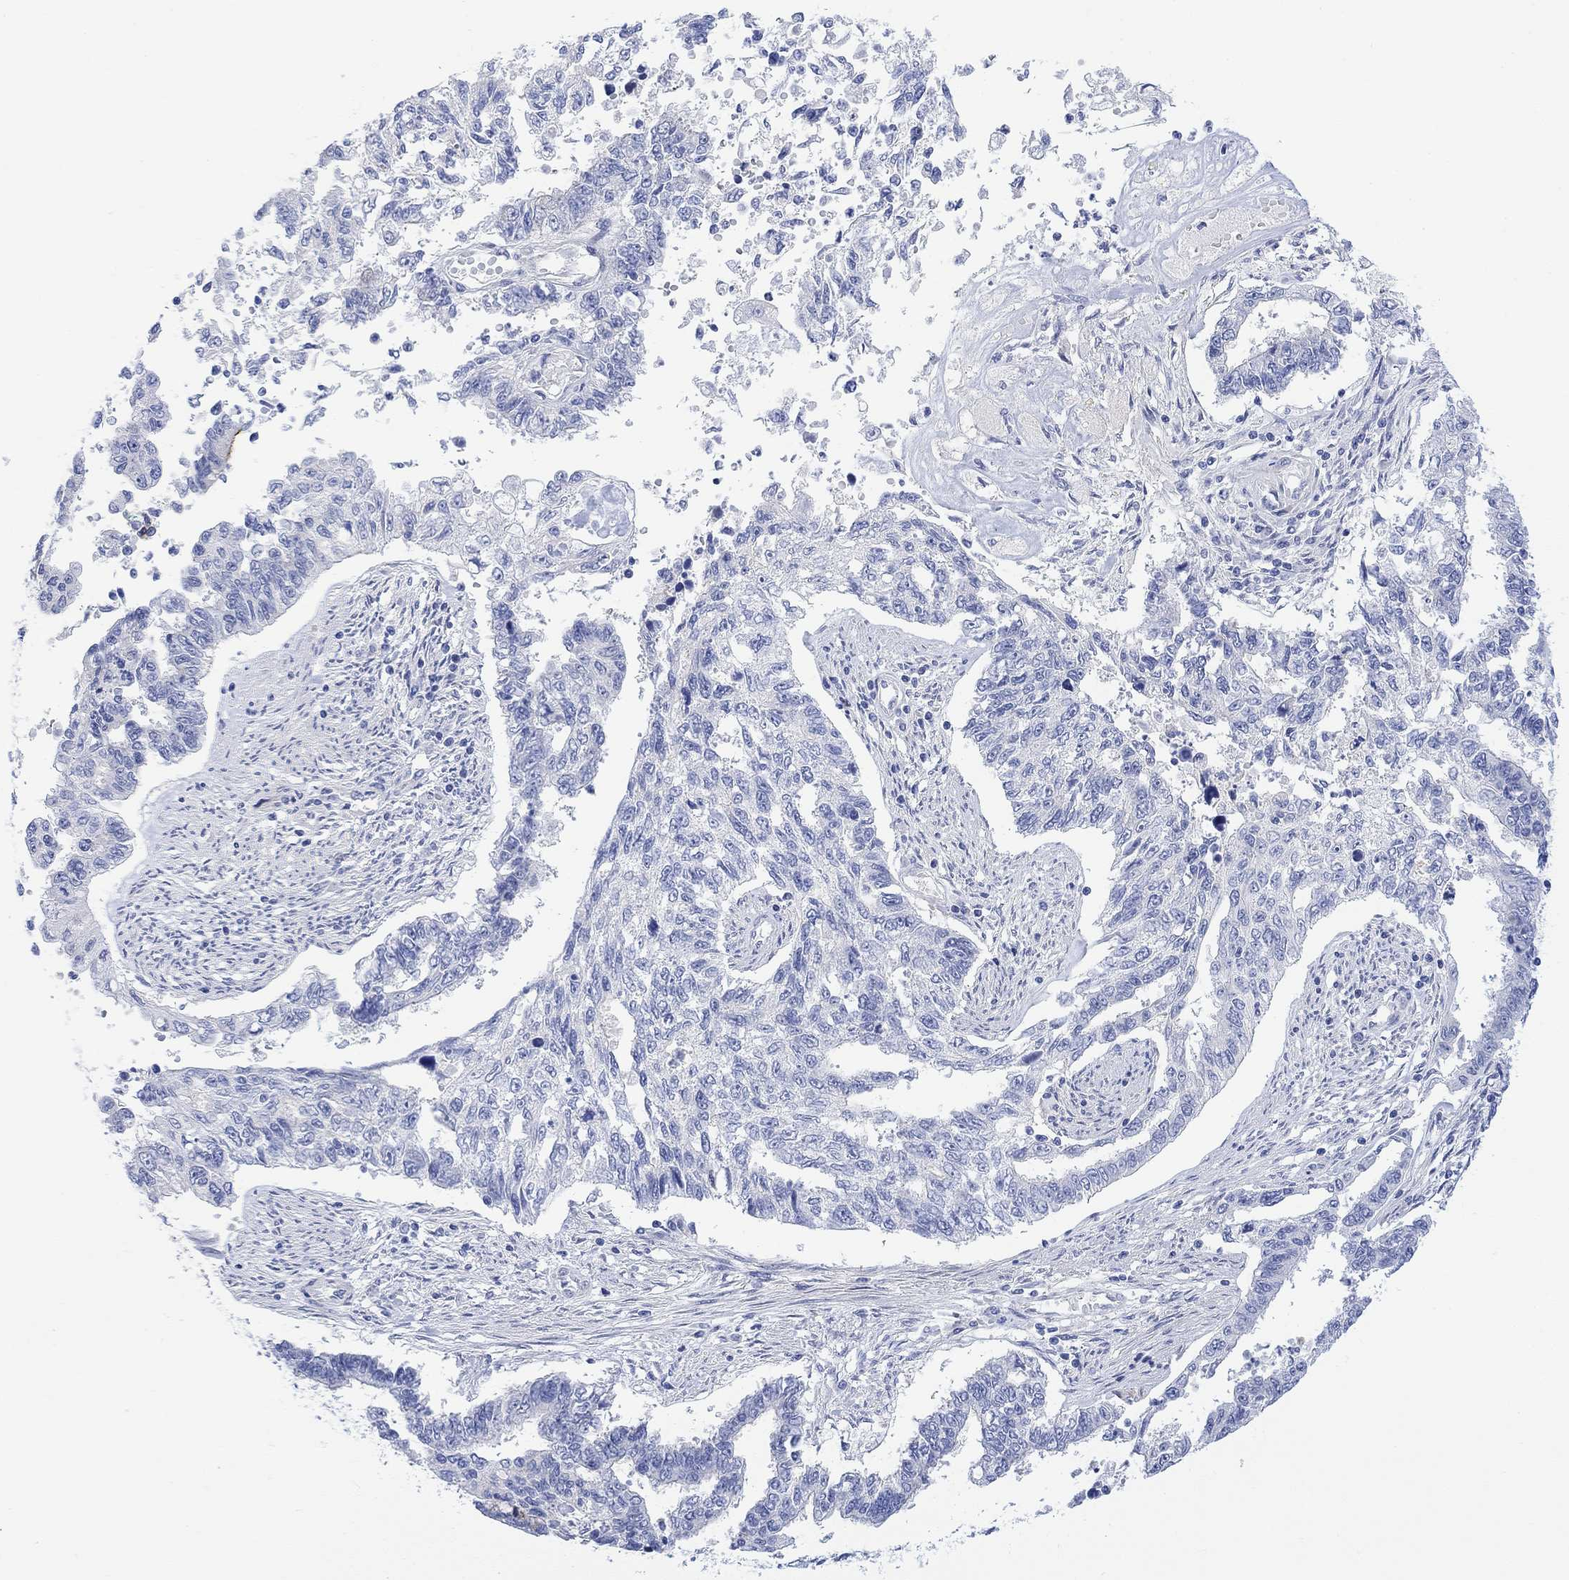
{"staining": {"intensity": "negative", "quantity": "none", "location": "none"}, "tissue": "endometrial cancer", "cell_type": "Tumor cells", "image_type": "cancer", "snomed": [{"axis": "morphology", "description": "Adenocarcinoma, NOS"}, {"axis": "topography", "description": "Uterus"}], "caption": "Protein analysis of endometrial cancer shows no significant positivity in tumor cells.", "gene": "TLDC2", "patient": {"sex": "female", "age": 59}}